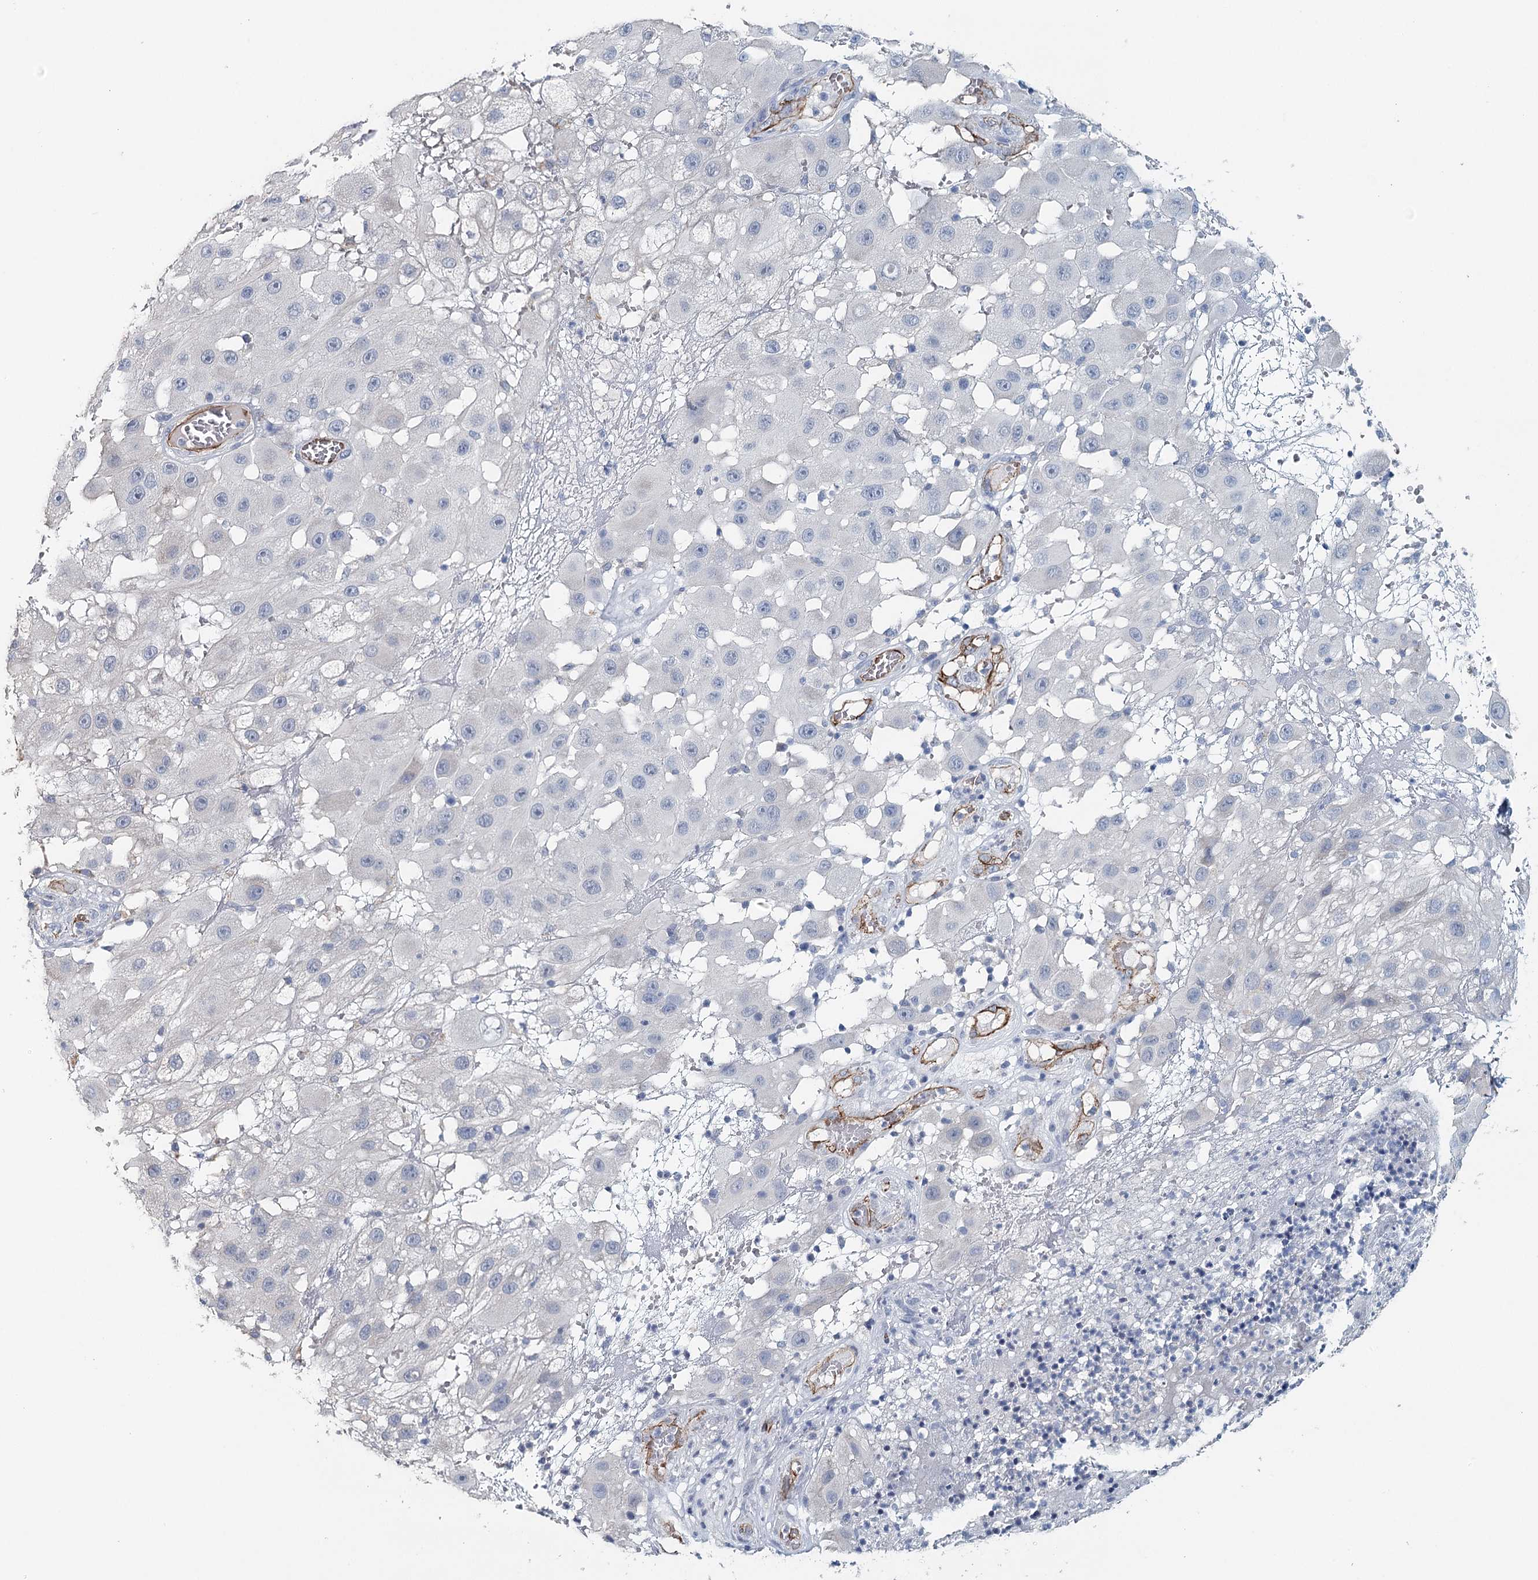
{"staining": {"intensity": "negative", "quantity": "none", "location": "none"}, "tissue": "melanoma", "cell_type": "Tumor cells", "image_type": "cancer", "snomed": [{"axis": "morphology", "description": "Malignant melanoma, NOS"}, {"axis": "topography", "description": "Skin"}], "caption": "Immunohistochemistry image of human melanoma stained for a protein (brown), which shows no expression in tumor cells.", "gene": "SYNPO", "patient": {"sex": "female", "age": 81}}